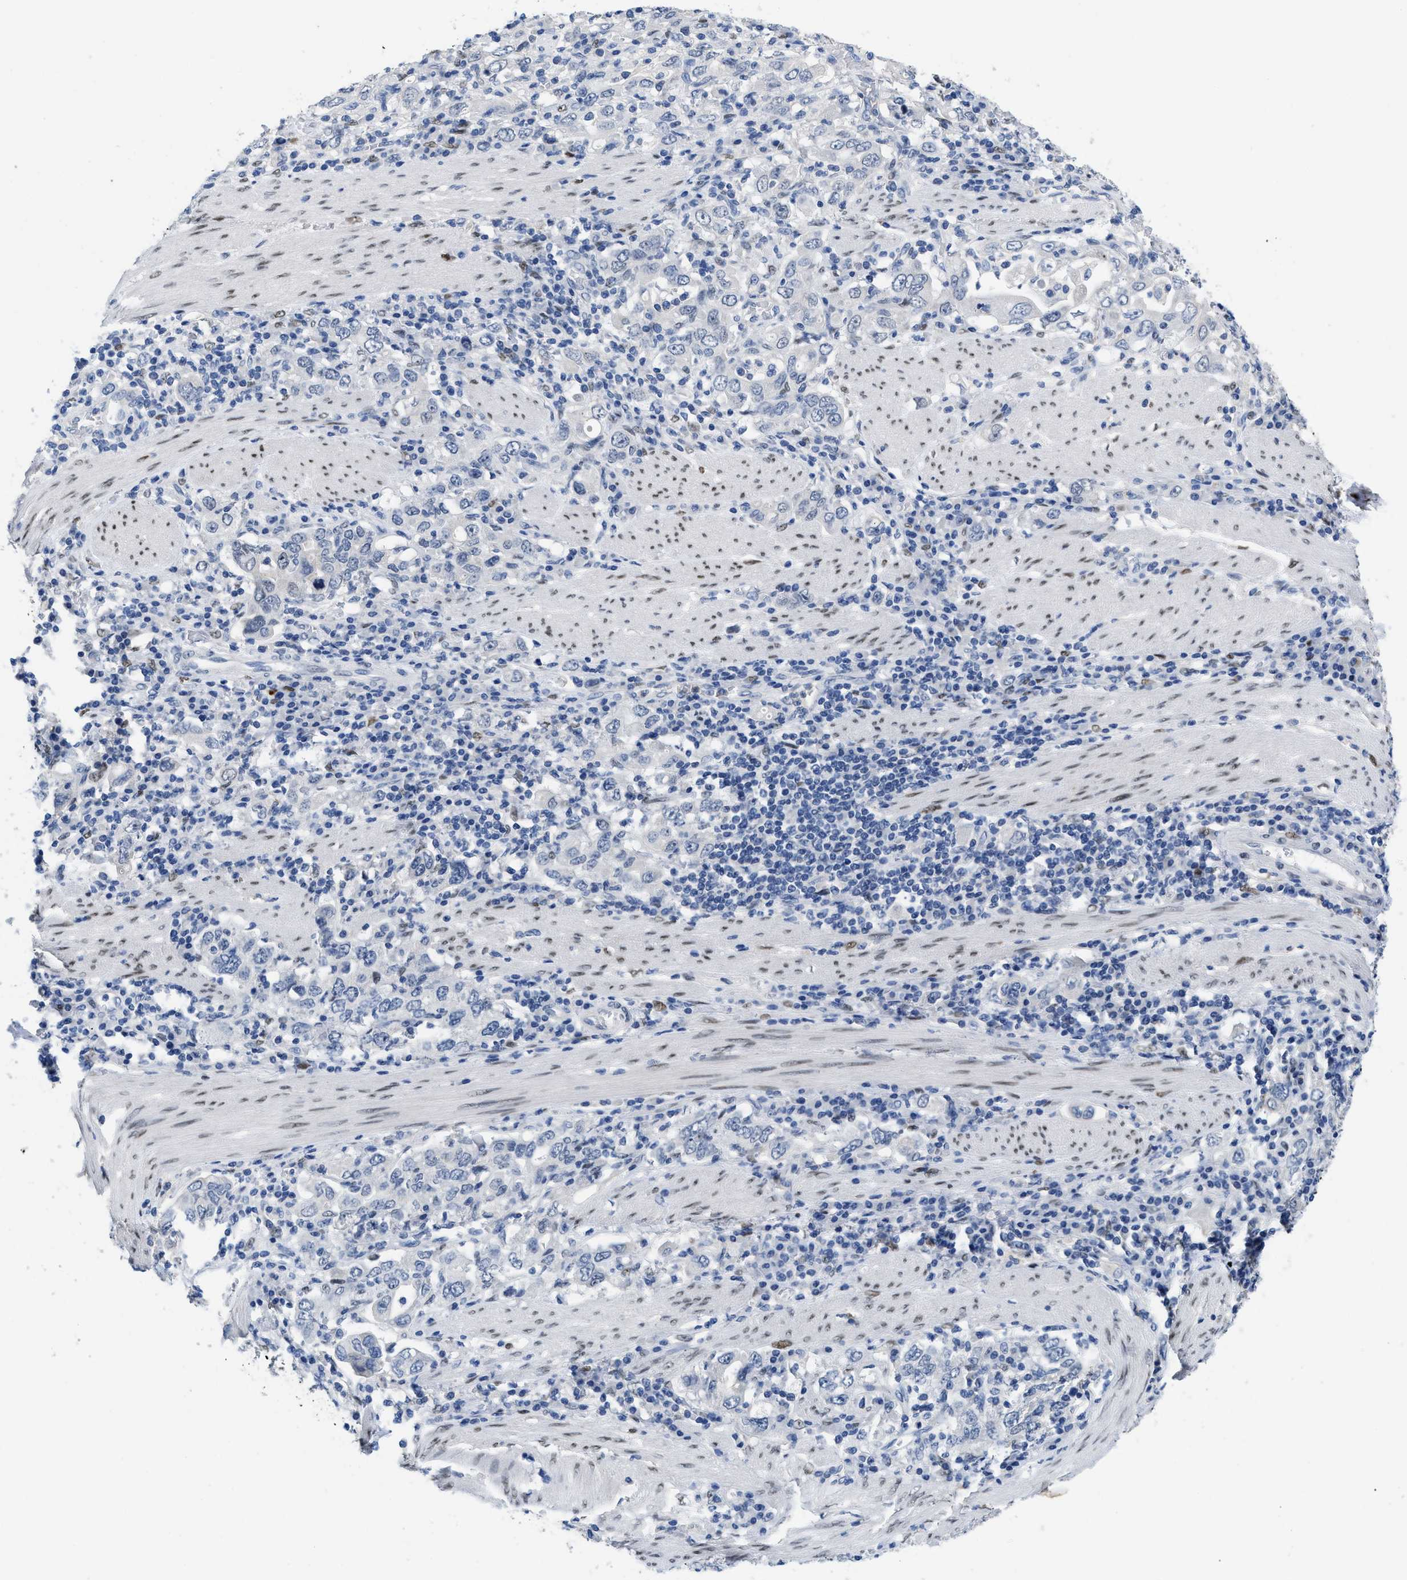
{"staining": {"intensity": "negative", "quantity": "none", "location": "none"}, "tissue": "stomach cancer", "cell_type": "Tumor cells", "image_type": "cancer", "snomed": [{"axis": "morphology", "description": "Adenocarcinoma, NOS"}, {"axis": "topography", "description": "Stomach, upper"}], "caption": "Tumor cells are negative for protein expression in human adenocarcinoma (stomach).", "gene": "NFIX", "patient": {"sex": "male", "age": 62}}